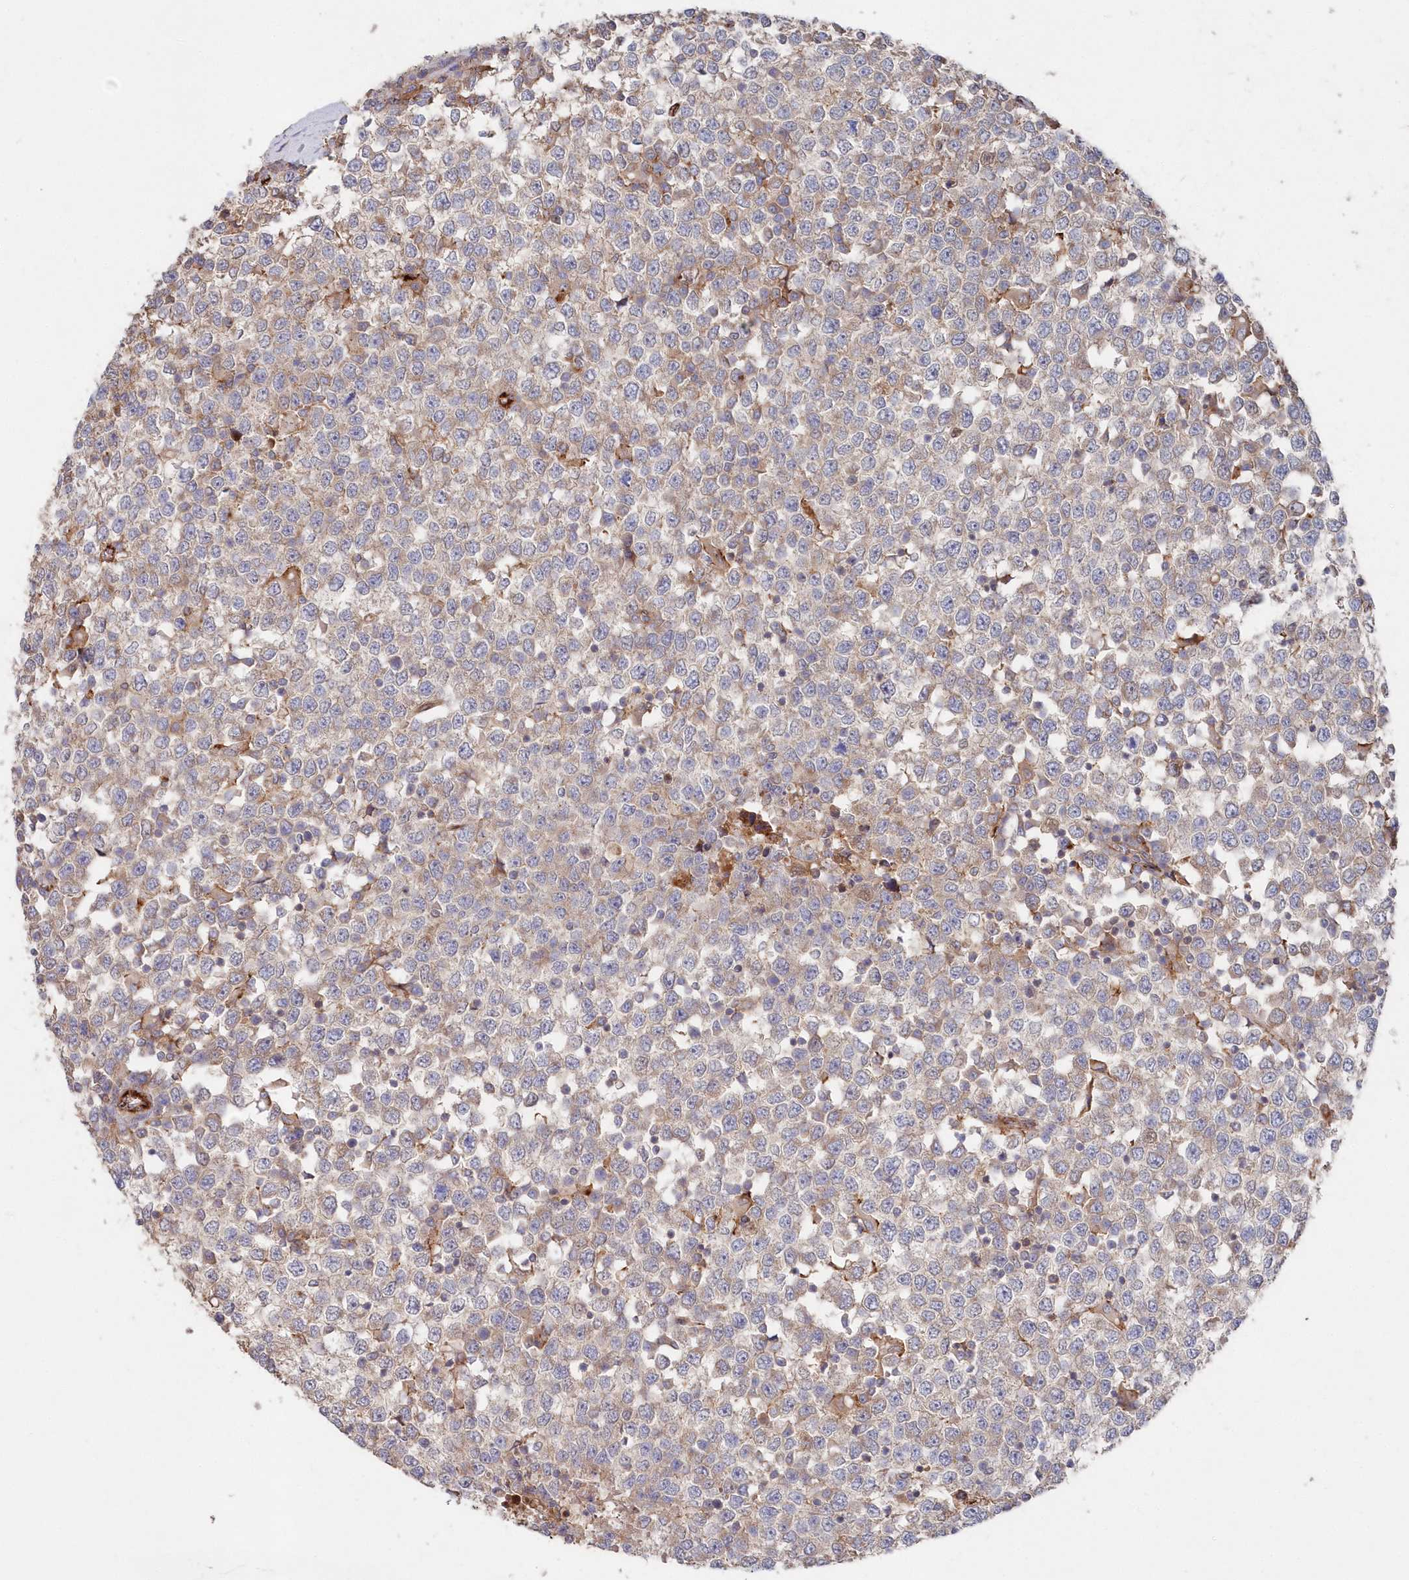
{"staining": {"intensity": "weak", "quantity": "<25%", "location": "cytoplasmic/membranous"}, "tissue": "testis cancer", "cell_type": "Tumor cells", "image_type": "cancer", "snomed": [{"axis": "morphology", "description": "Seminoma, NOS"}, {"axis": "topography", "description": "Testis"}], "caption": "Micrograph shows no protein positivity in tumor cells of testis cancer tissue. (IHC, brightfield microscopy, high magnification).", "gene": "ABHD14B", "patient": {"sex": "male", "age": 65}}